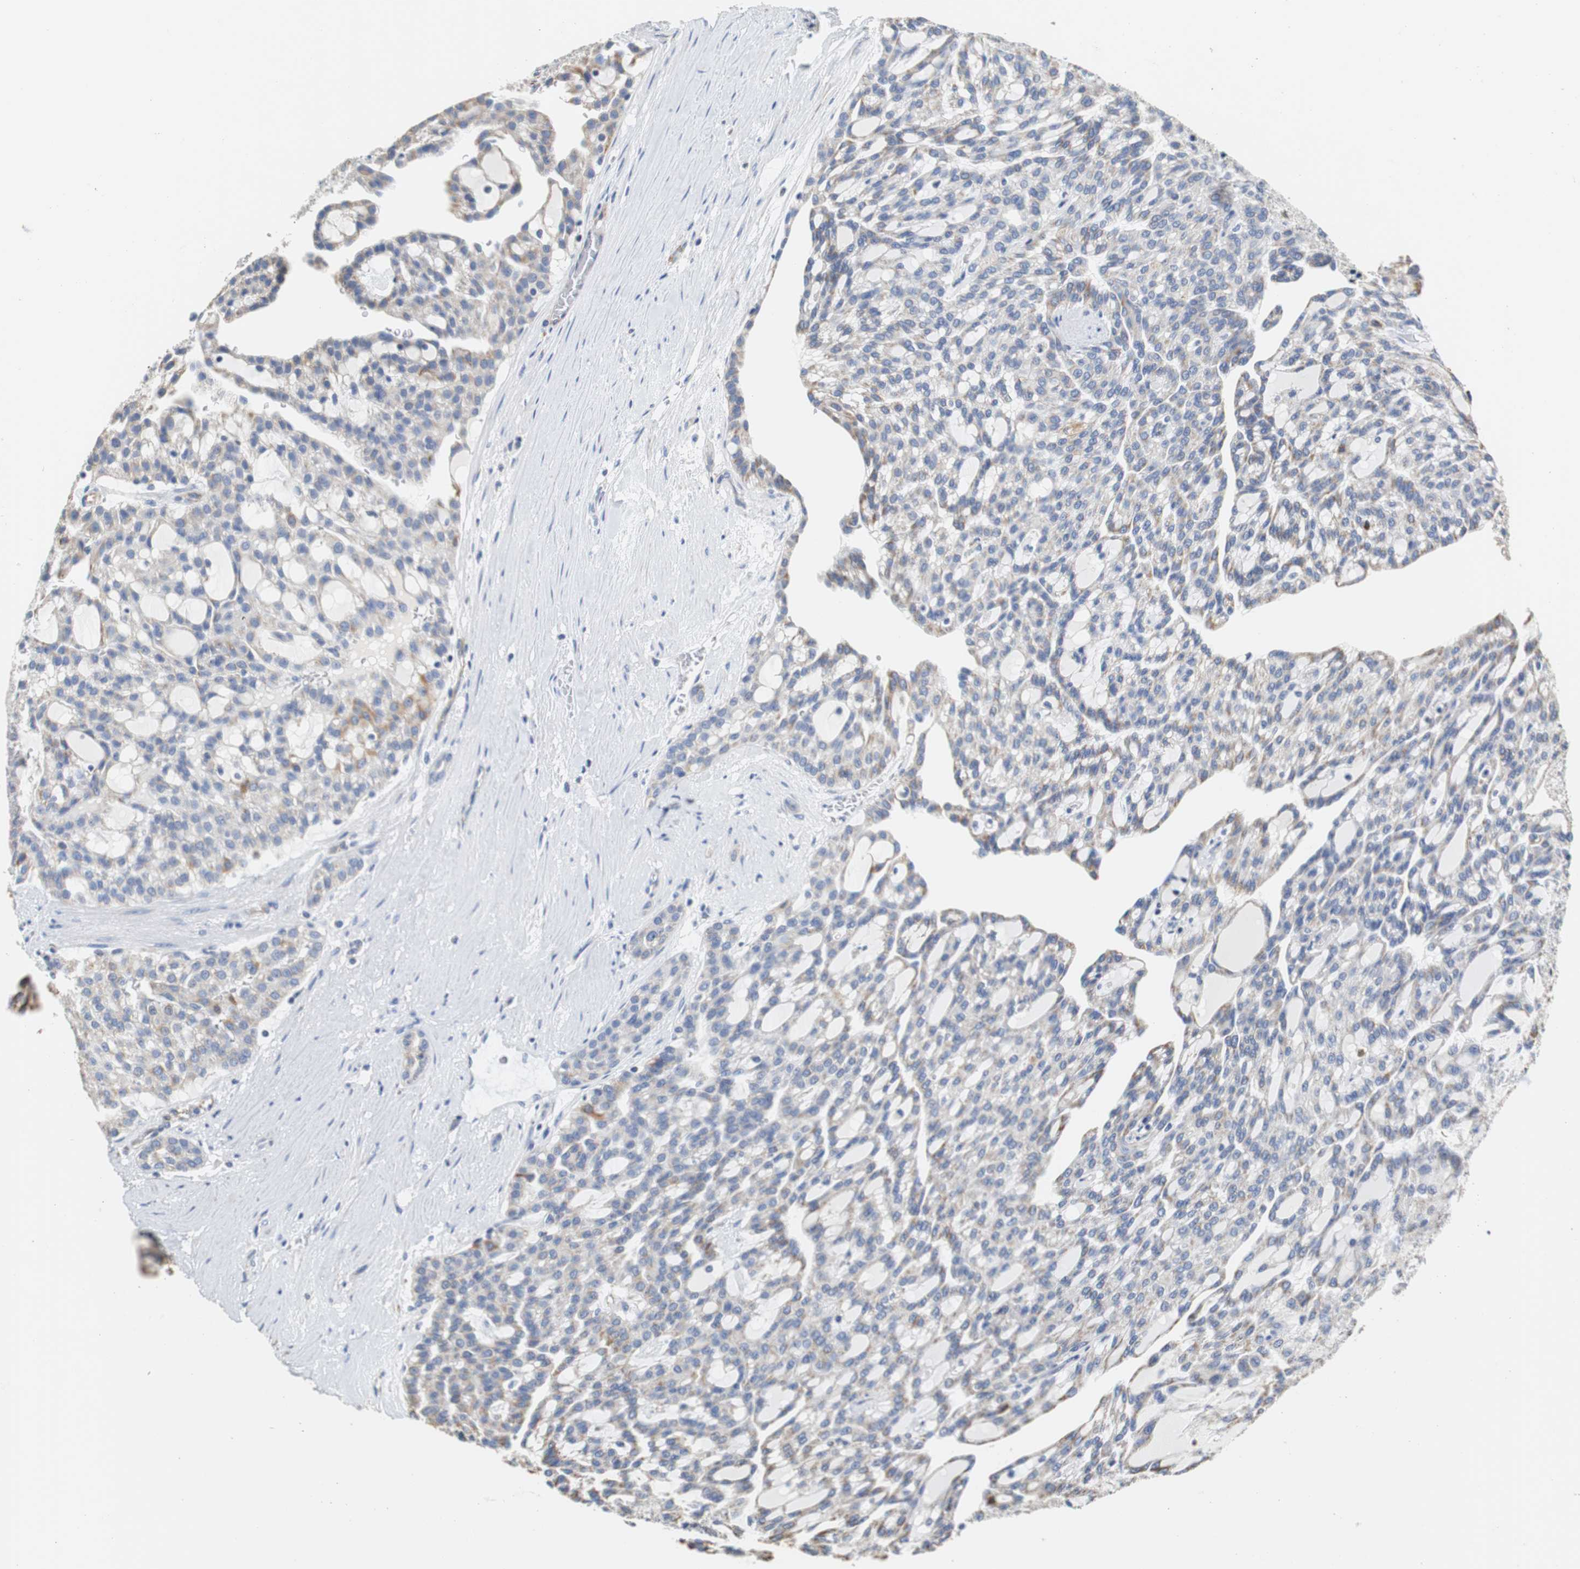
{"staining": {"intensity": "weak", "quantity": "<25%", "location": "cytoplasmic/membranous"}, "tissue": "renal cancer", "cell_type": "Tumor cells", "image_type": "cancer", "snomed": [{"axis": "morphology", "description": "Adenocarcinoma, NOS"}, {"axis": "topography", "description": "Kidney"}], "caption": "Immunohistochemistry (IHC) histopathology image of neoplastic tissue: renal cancer stained with DAB shows no significant protein positivity in tumor cells.", "gene": "PCK1", "patient": {"sex": "male", "age": 63}}